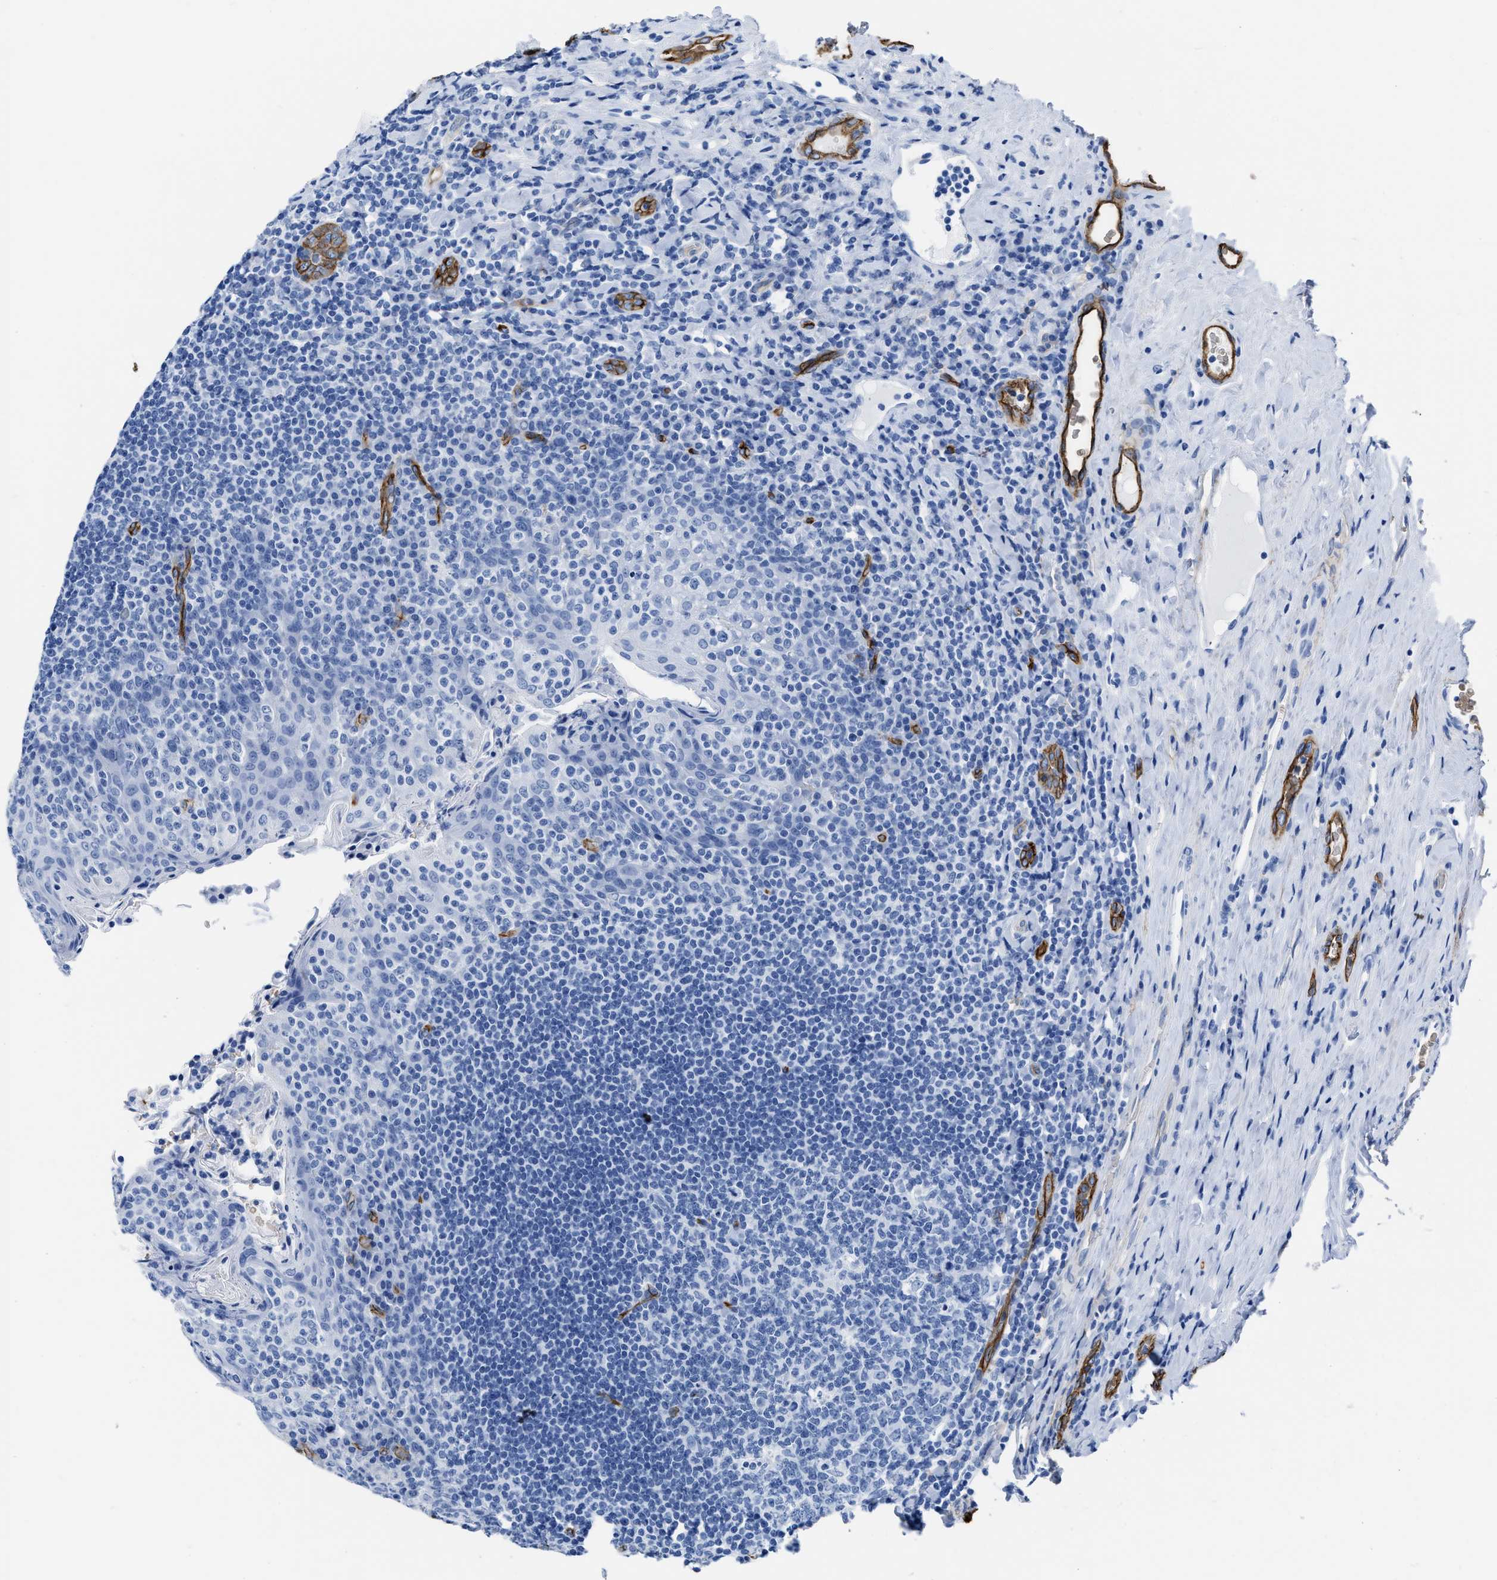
{"staining": {"intensity": "negative", "quantity": "none", "location": "none"}, "tissue": "tonsil", "cell_type": "Germinal center cells", "image_type": "normal", "snomed": [{"axis": "morphology", "description": "Normal tissue, NOS"}, {"axis": "topography", "description": "Tonsil"}], "caption": "Immunohistochemistry (IHC) of unremarkable human tonsil demonstrates no staining in germinal center cells.", "gene": "AQP1", "patient": {"sex": "male", "age": 17}}